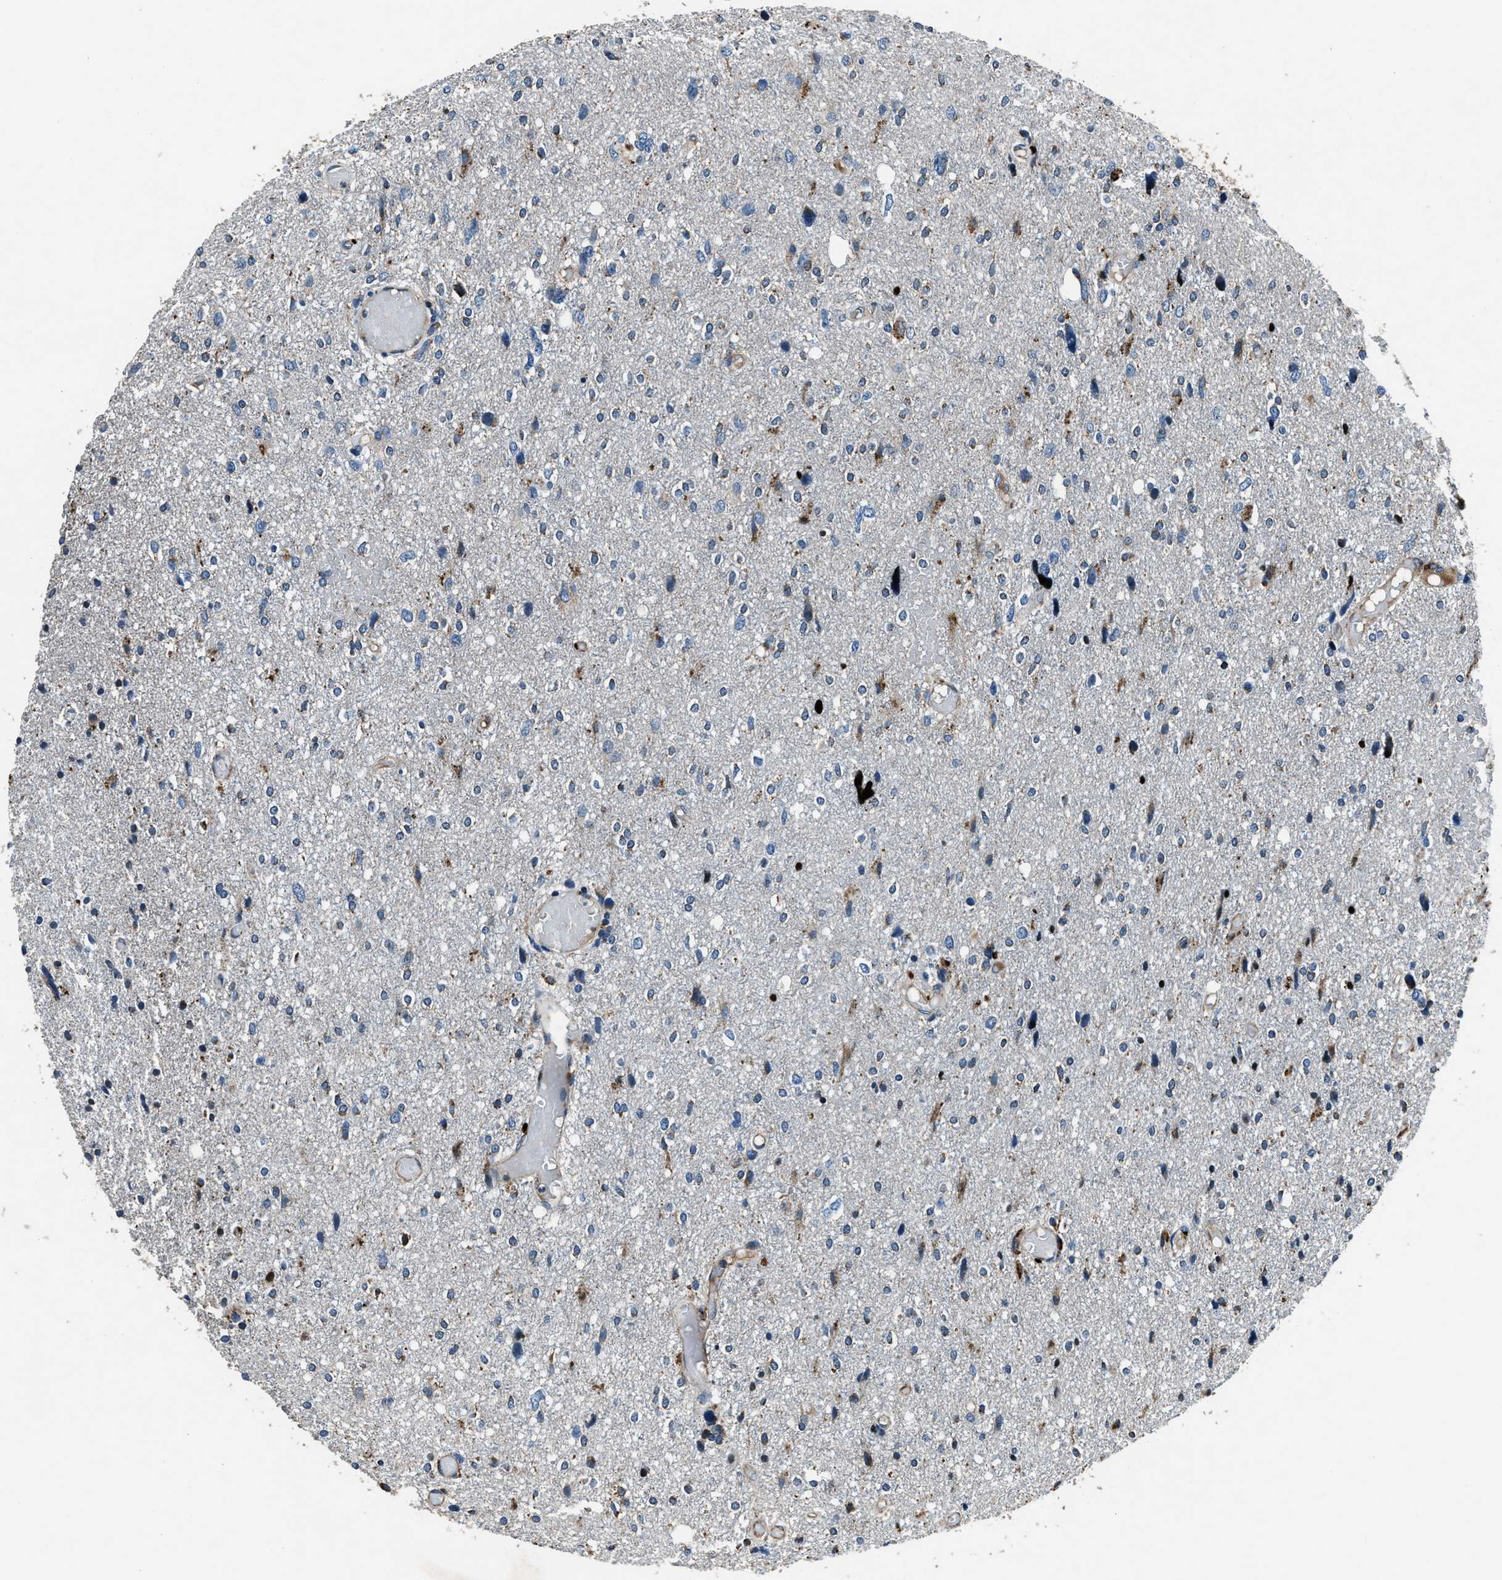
{"staining": {"intensity": "moderate", "quantity": "<25%", "location": "cytoplasmic/membranous"}, "tissue": "glioma", "cell_type": "Tumor cells", "image_type": "cancer", "snomed": [{"axis": "morphology", "description": "Glioma, malignant, High grade"}, {"axis": "topography", "description": "Brain"}], "caption": "Immunohistochemical staining of glioma displays moderate cytoplasmic/membranous protein positivity in about <25% of tumor cells.", "gene": "OGDH", "patient": {"sex": "female", "age": 59}}